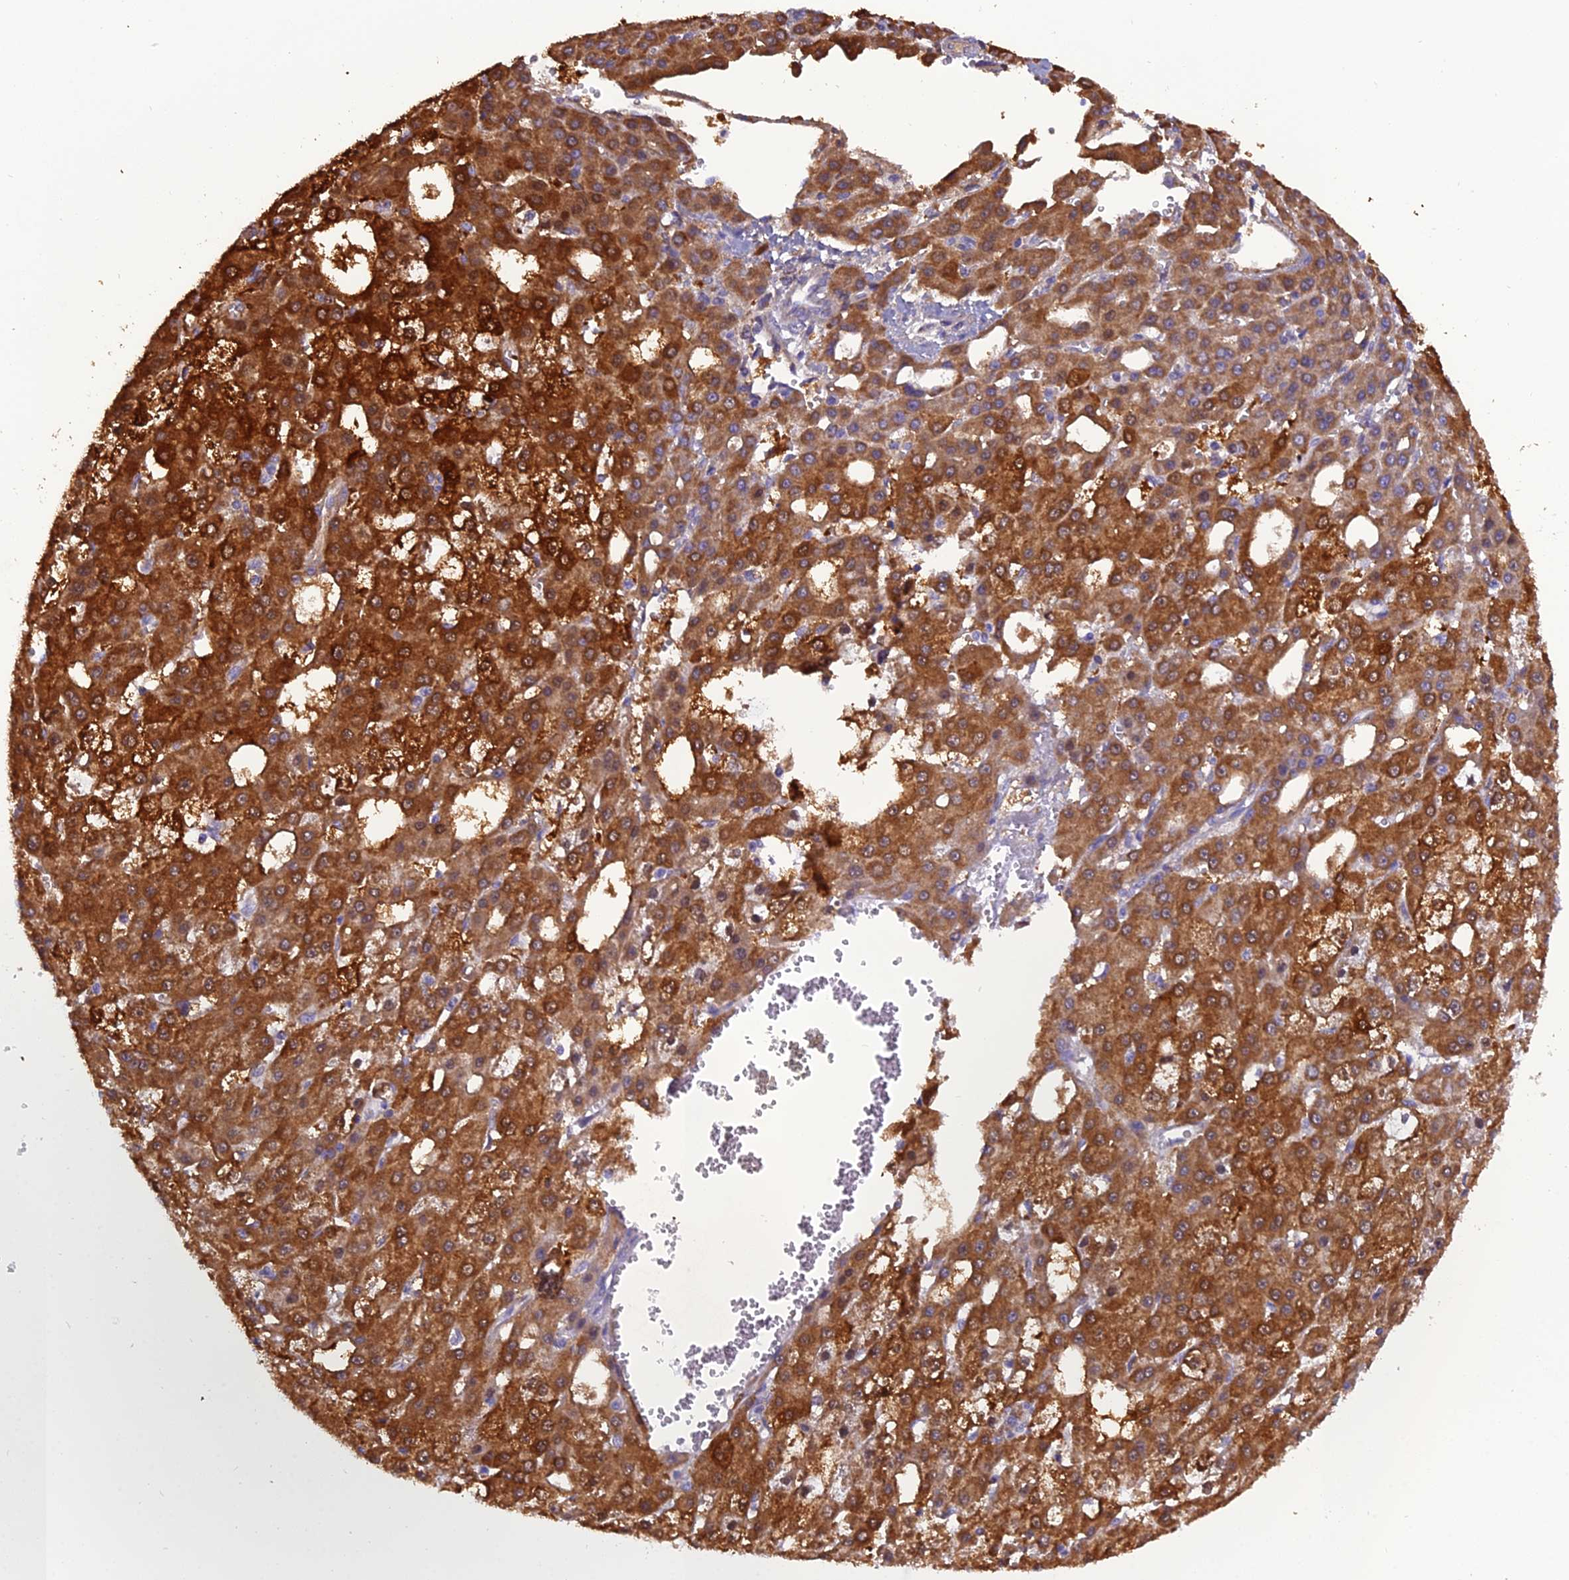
{"staining": {"intensity": "strong", "quantity": ">75%", "location": "cytoplasmic/membranous"}, "tissue": "liver cancer", "cell_type": "Tumor cells", "image_type": "cancer", "snomed": [{"axis": "morphology", "description": "Carcinoma, Hepatocellular, NOS"}, {"axis": "topography", "description": "Liver"}], "caption": "Immunohistochemistry of human liver cancer demonstrates high levels of strong cytoplasmic/membranous staining in approximately >75% of tumor cells.", "gene": "GPD1", "patient": {"sex": "male", "age": 47}}